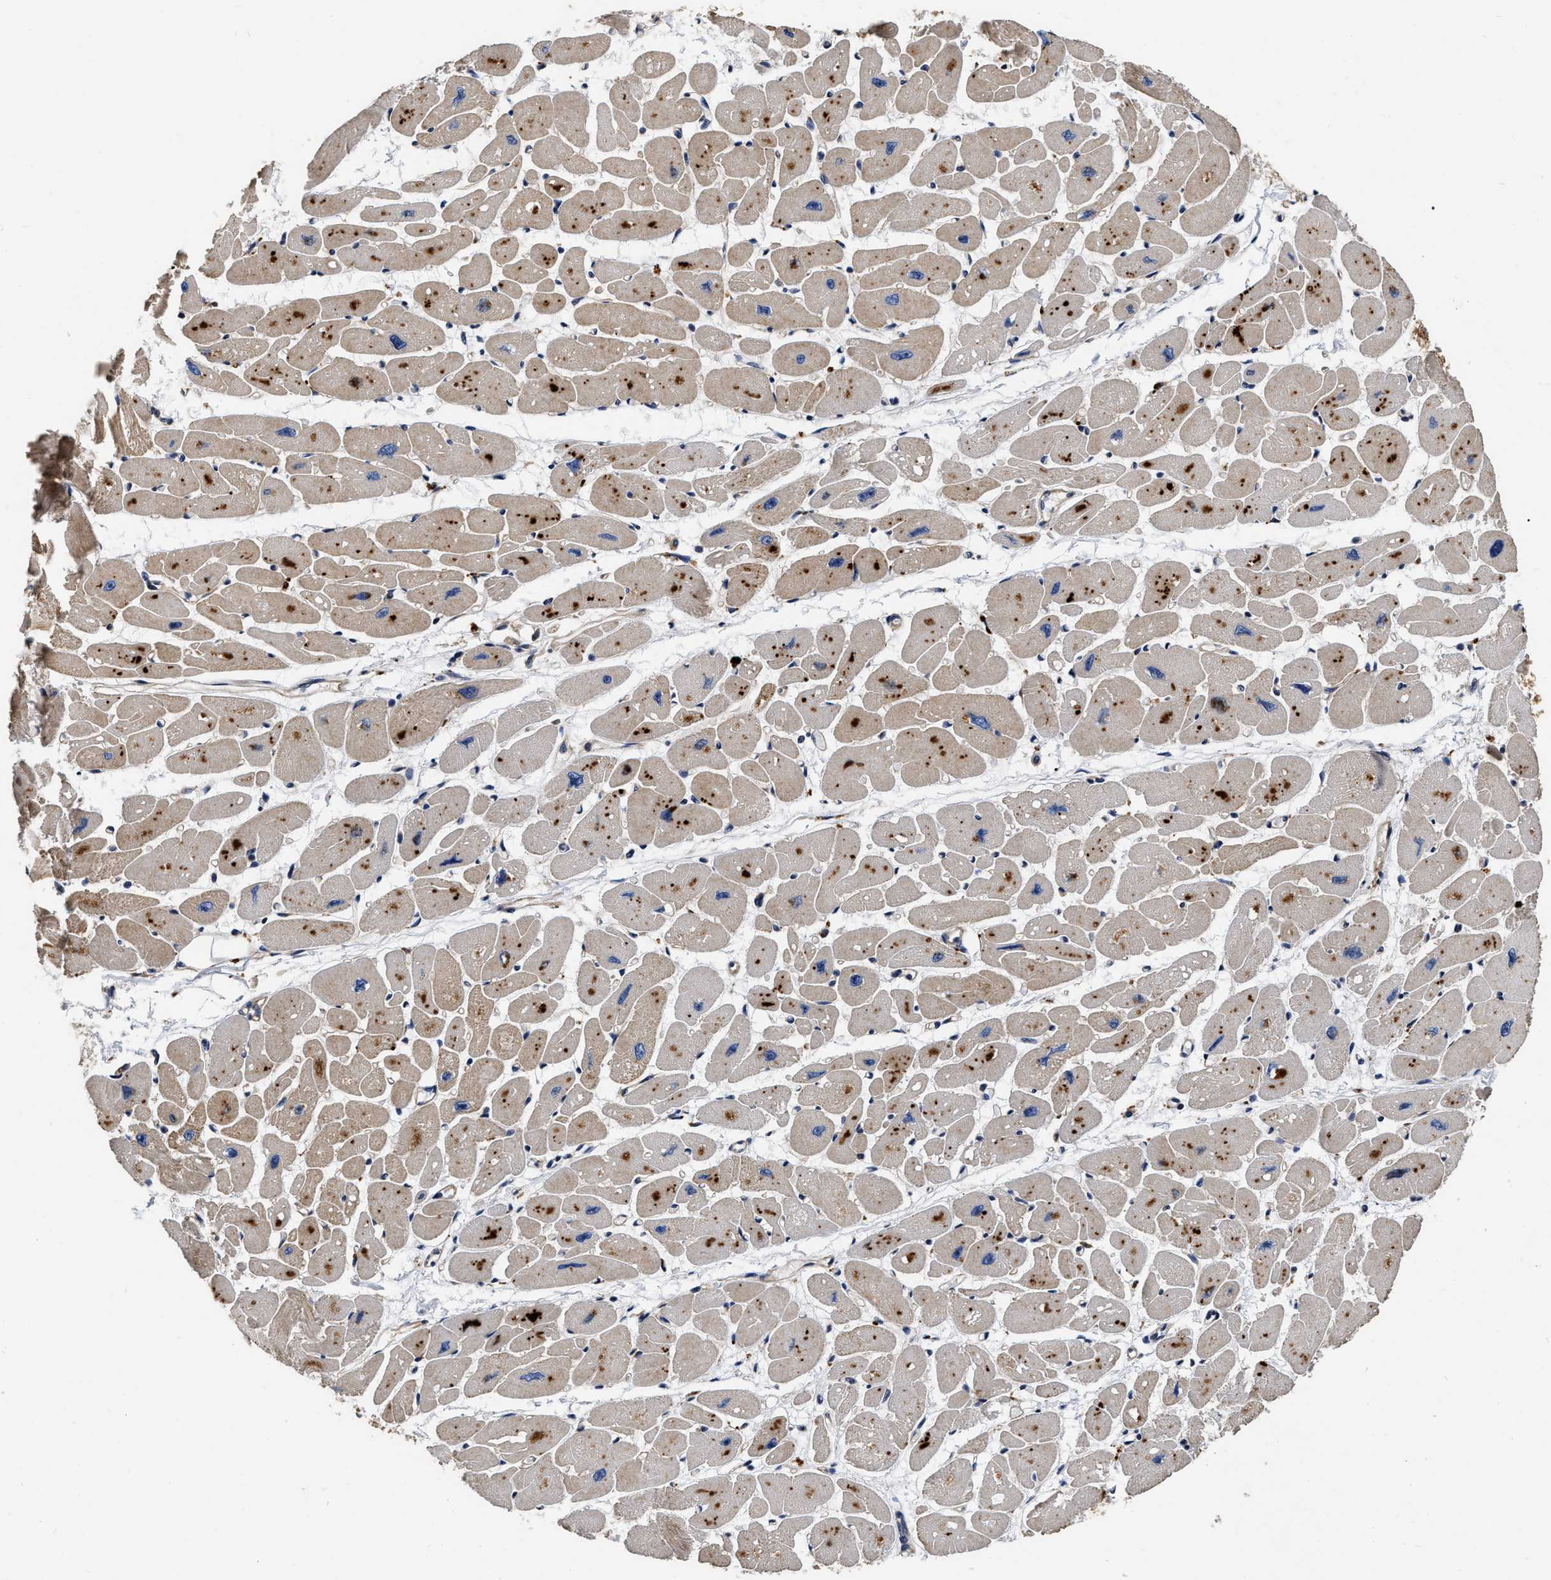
{"staining": {"intensity": "moderate", "quantity": "25%-75%", "location": "cytoplasmic/membranous"}, "tissue": "heart muscle", "cell_type": "Cardiomyocytes", "image_type": "normal", "snomed": [{"axis": "morphology", "description": "Normal tissue, NOS"}, {"axis": "topography", "description": "Heart"}], "caption": "Immunohistochemical staining of benign human heart muscle demonstrates medium levels of moderate cytoplasmic/membranous positivity in about 25%-75% of cardiomyocytes. Using DAB (3,3'-diaminobenzidine) (brown) and hematoxylin (blue) stains, captured at high magnification using brightfield microscopy.", "gene": "ABCG8", "patient": {"sex": "female", "age": 54}}